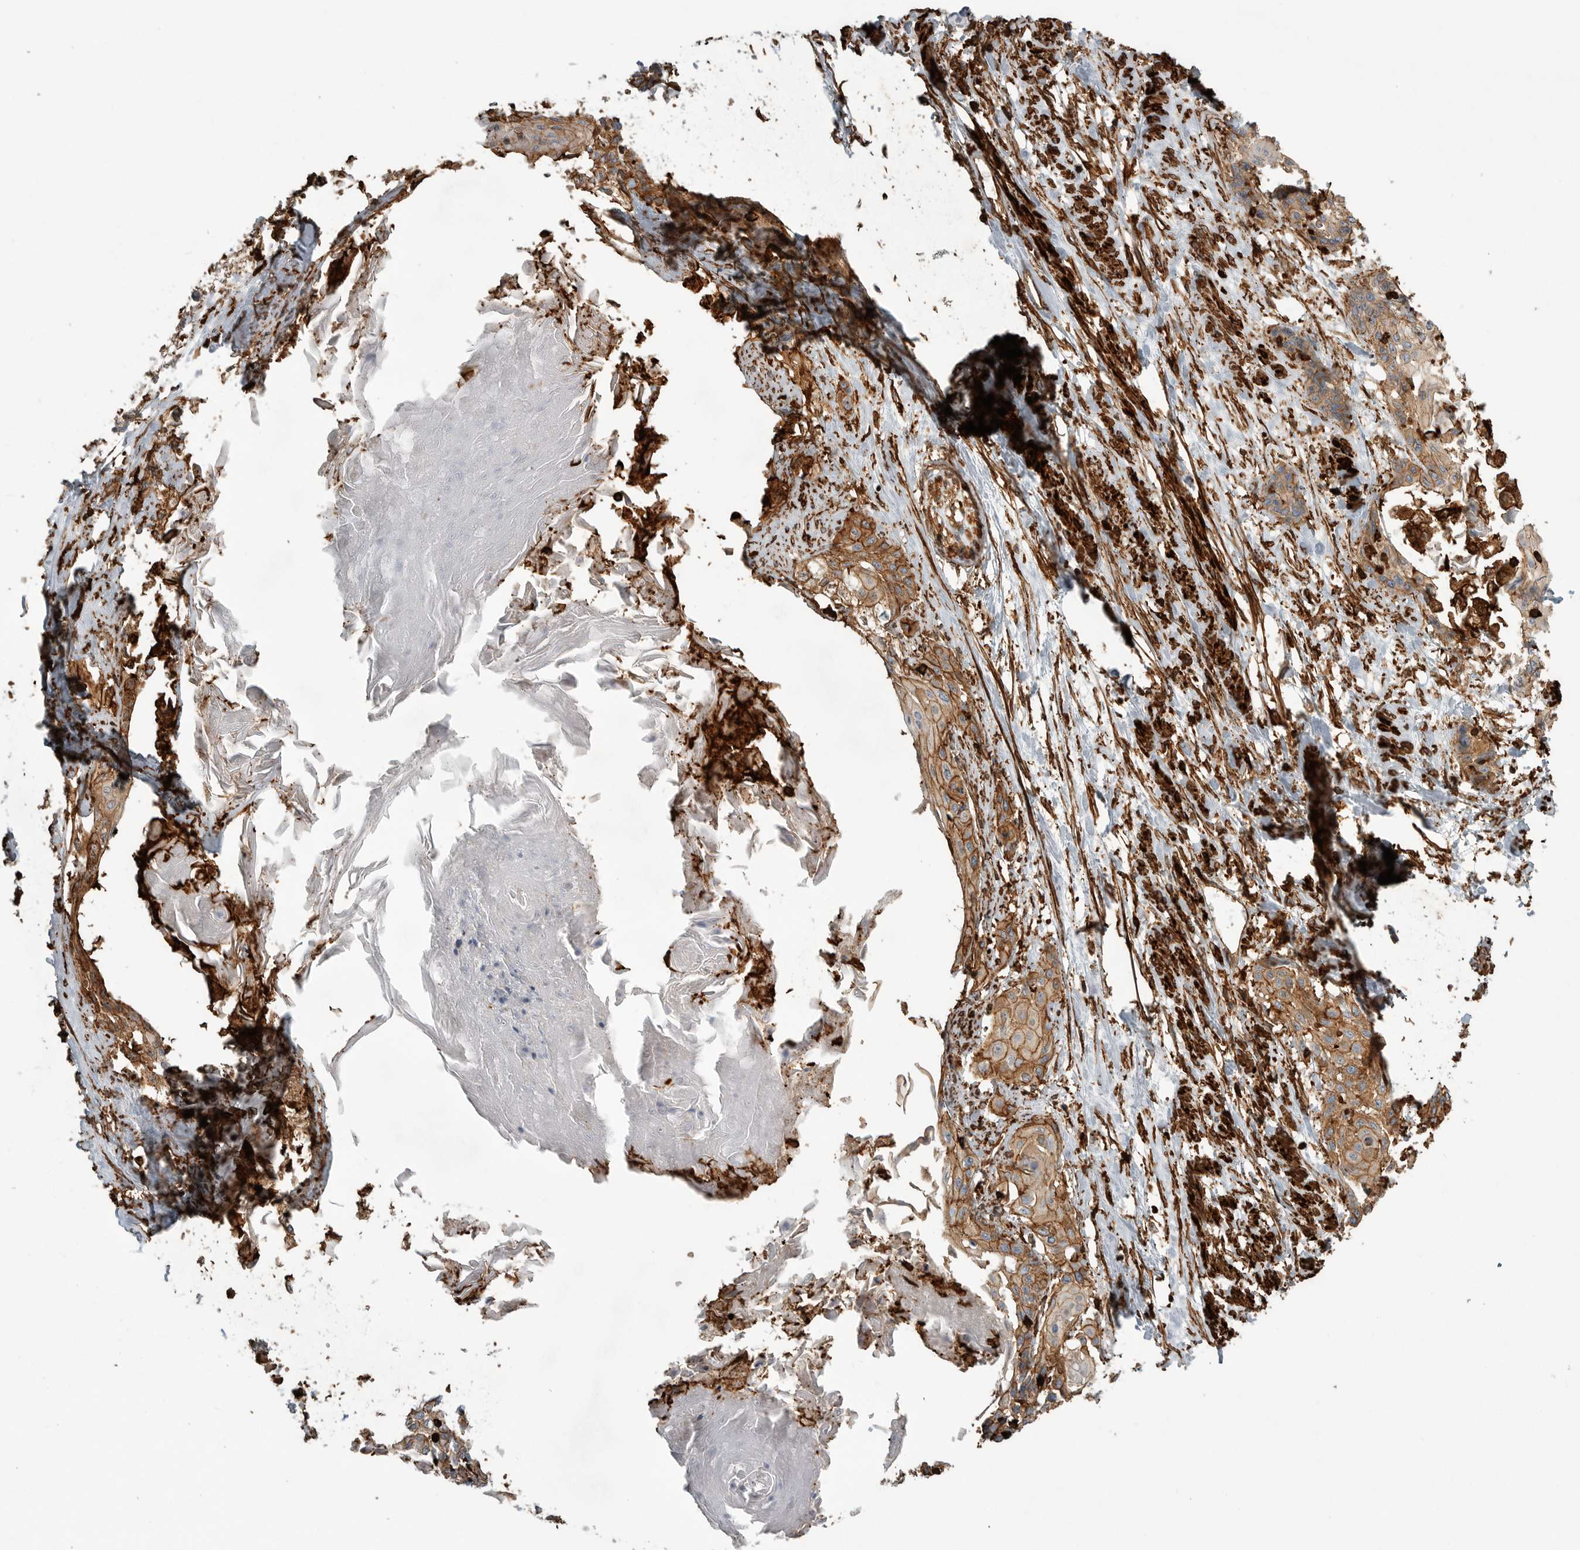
{"staining": {"intensity": "moderate", "quantity": ">75%", "location": "cytoplasmic/membranous"}, "tissue": "cervical cancer", "cell_type": "Tumor cells", "image_type": "cancer", "snomed": [{"axis": "morphology", "description": "Squamous cell carcinoma, NOS"}, {"axis": "topography", "description": "Cervix"}], "caption": "The histopathology image shows a brown stain indicating the presence of a protein in the cytoplasmic/membranous of tumor cells in cervical cancer.", "gene": "GPER1", "patient": {"sex": "female", "age": 57}}